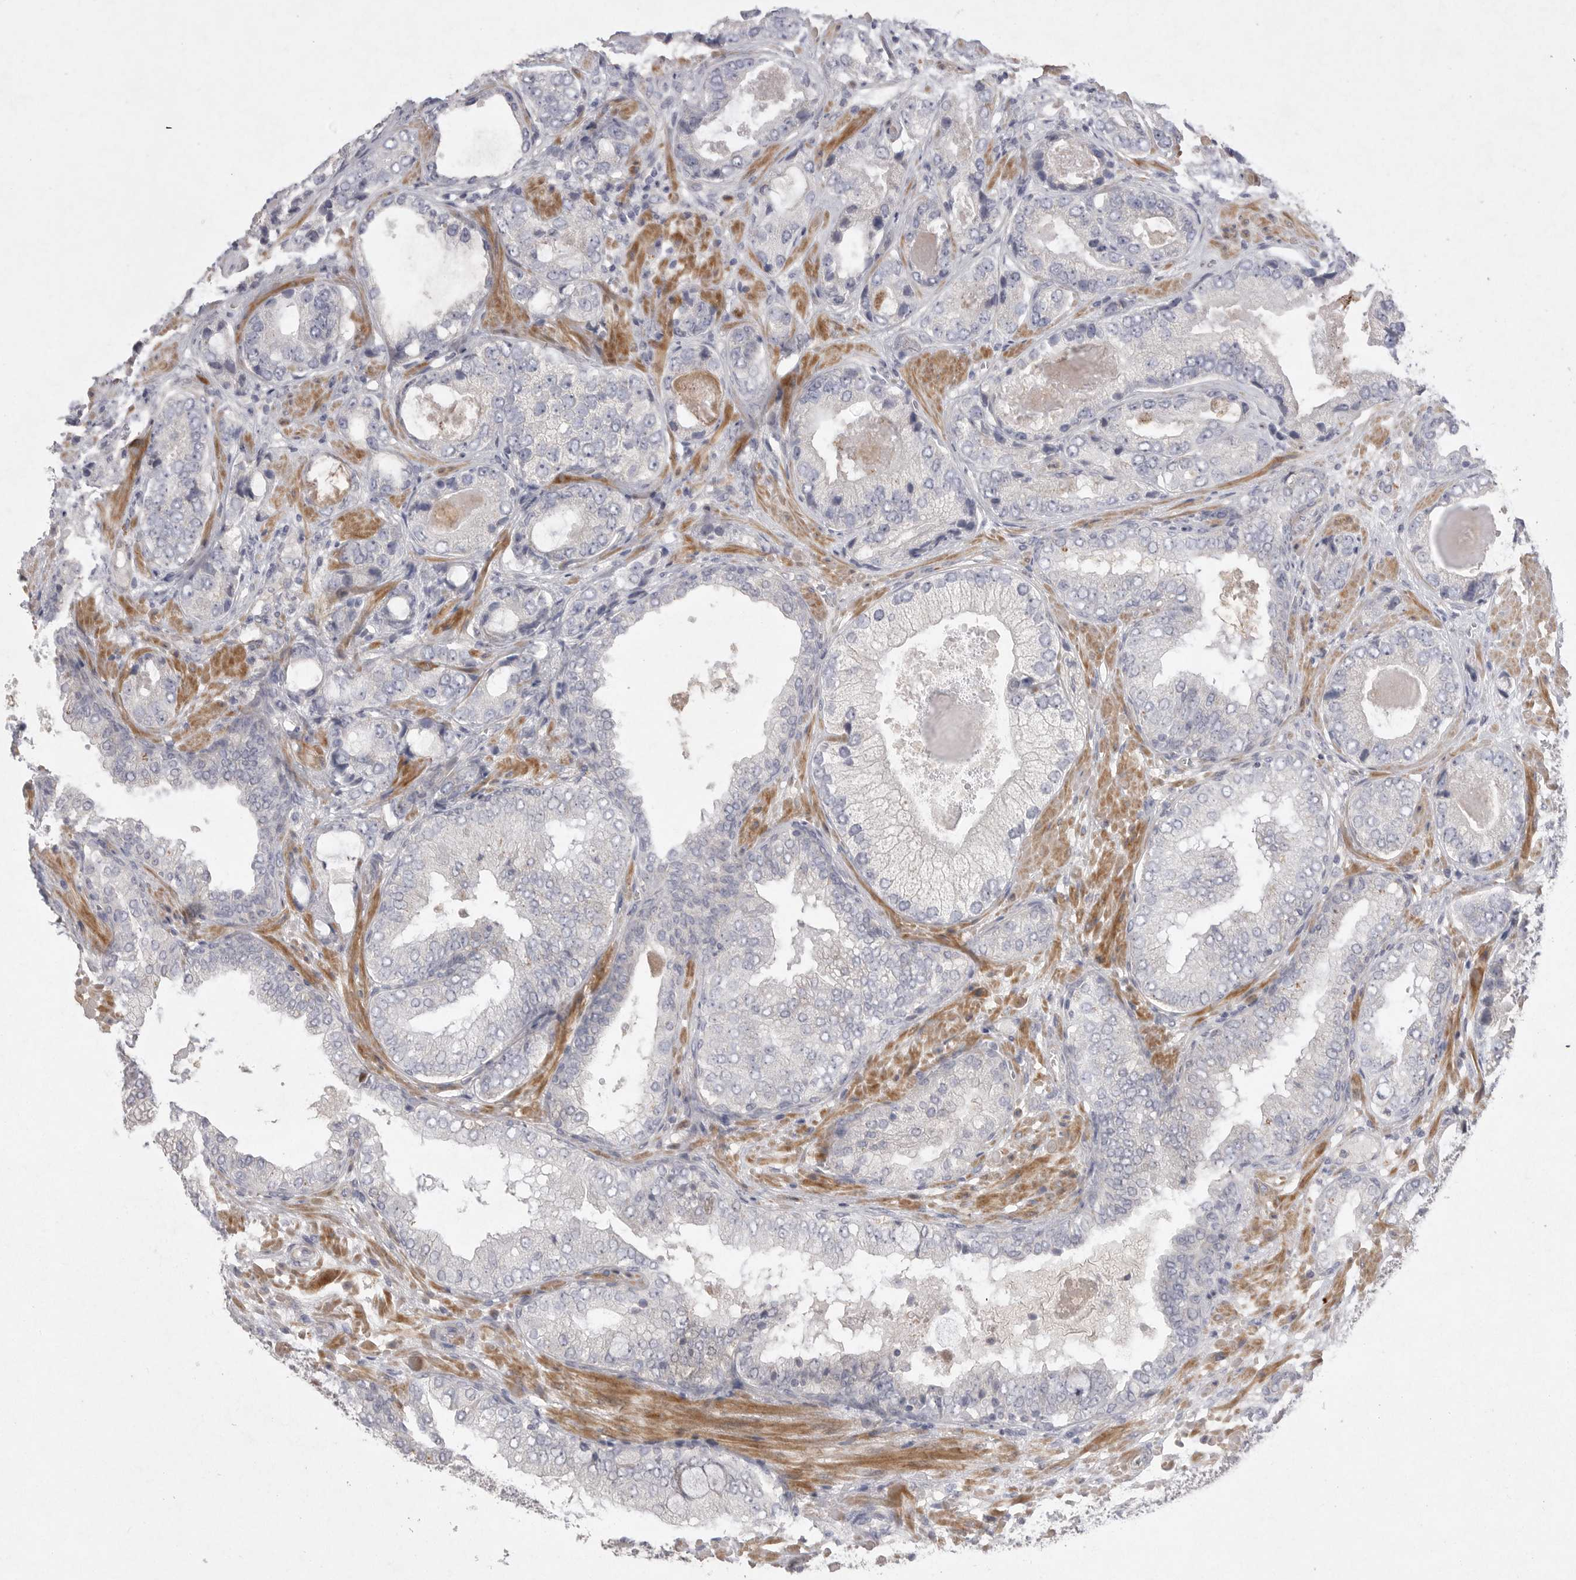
{"staining": {"intensity": "negative", "quantity": "none", "location": "none"}, "tissue": "prostate cancer", "cell_type": "Tumor cells", "image_type": "cancer", "snomed": [{"axis": "morphology", "description": "Normal tissue, NOS"}, {"axis": "morphology", "description": "Adenocarcinoma, High grade"}, {"axis": "topography", "description": "Prostate"}, {"axis": "topography", "description": "Peripheral nerve tissue"}], "caption": "An image of human high-grade adenocarcinoma (prostate) is negative for staining in tumor cells. (DAB immunohistochemistry (IHC) visualized using brightfield microscopy, high magnification).", "gene": "VANGL2", "patient": {"sex": "male", "age": 59}}